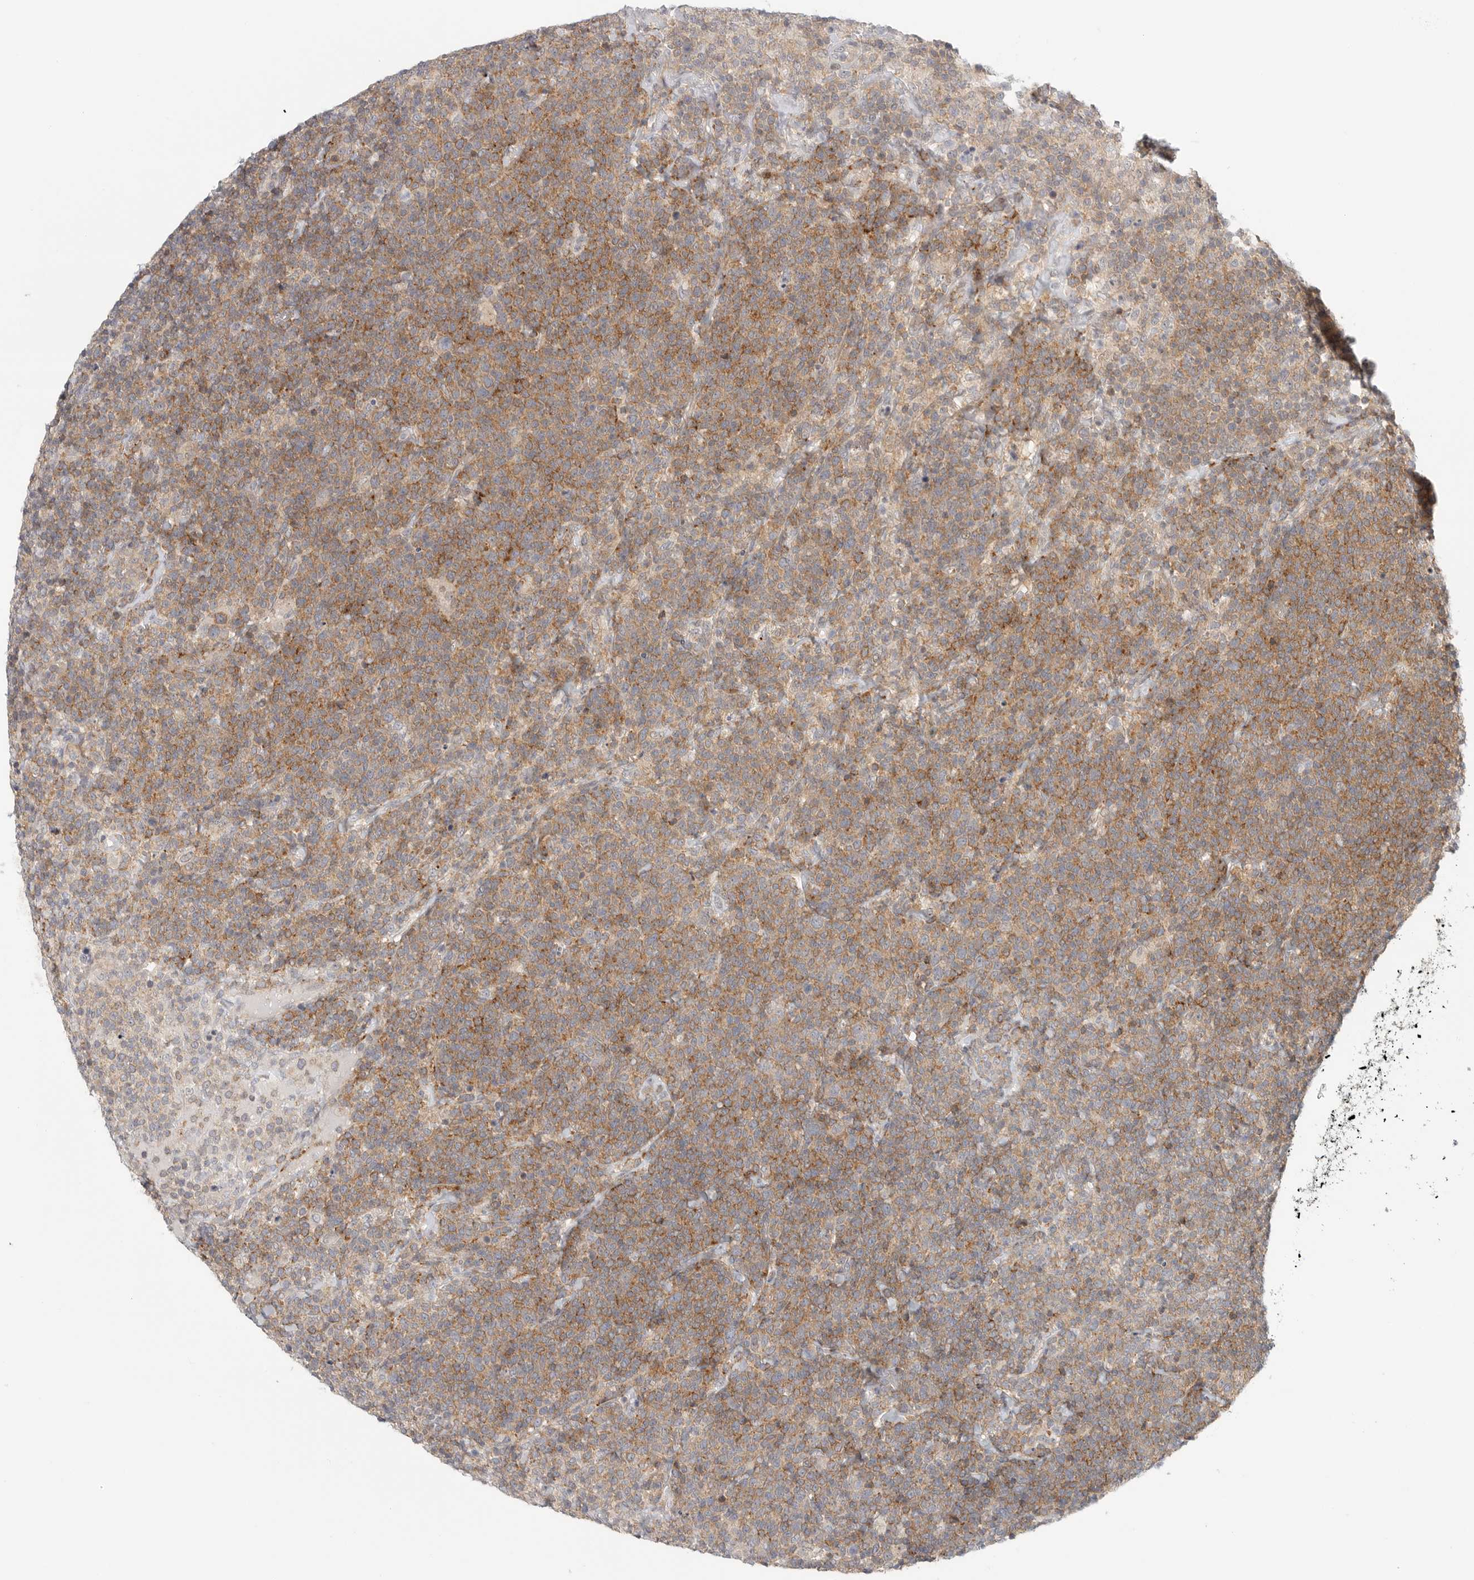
{"staining": {"intensity": "moderate", "quantity": ">75%", "location": "cytoplasmic/membranous"}, "tissue": "lymphoma", "cell_type": "Tumor cells", "image_type": "cancer", "snomed": [{"axis": "morphology", "description": "Malignant lymphoma, non-Hodgkin's type, High grade"}, {"axis": "topography", "description": "Lymph node"}], "caption": "This is a micrograph of immunohistochemistry staining of lymphoma, which shows moderate expression in the cytoplasmic/membranous of tumor cells.", "gene": "HDAC6", "patient": {"sex": "male", "age": 61}}